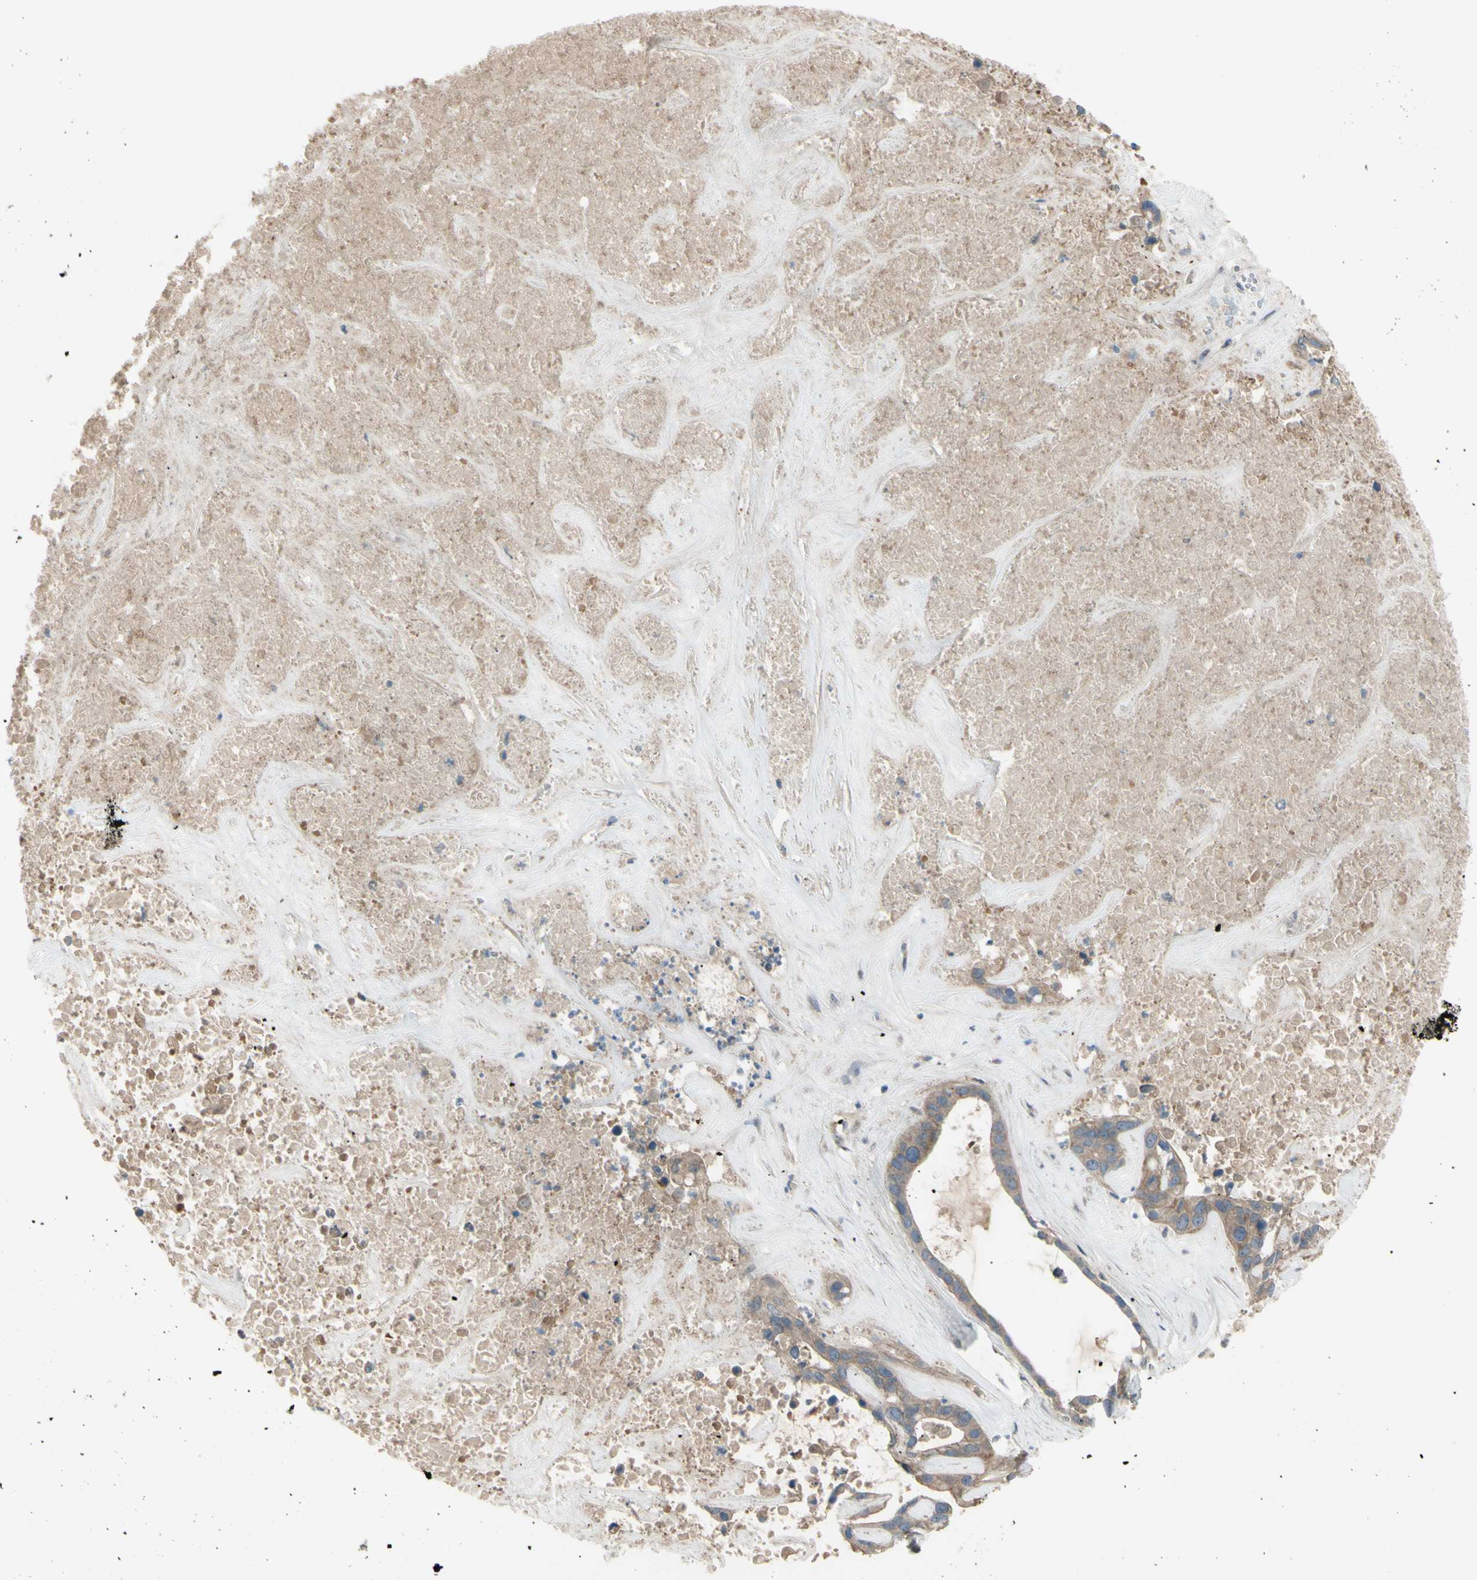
{"staining": {"intensity": "weak", "quantity": ">75%", "location": "cytoplasmic/membranous"}, "tissue": "liver cancer", "cell_type": "Tumor cells", "image_type": "cancer", "snomed": [{"axis": "morphology", "description": "Cholangiocarcinoma"}, {"axis": "topography", "description": "Liver"}], "caption": "IHC of liver cancer demonstrates low levels of weak cytoplasmic/membranous positivity in approximately >75% of tumor cells.", "gene": "AFP", "patient": {"sex": "female", "age": 65}}